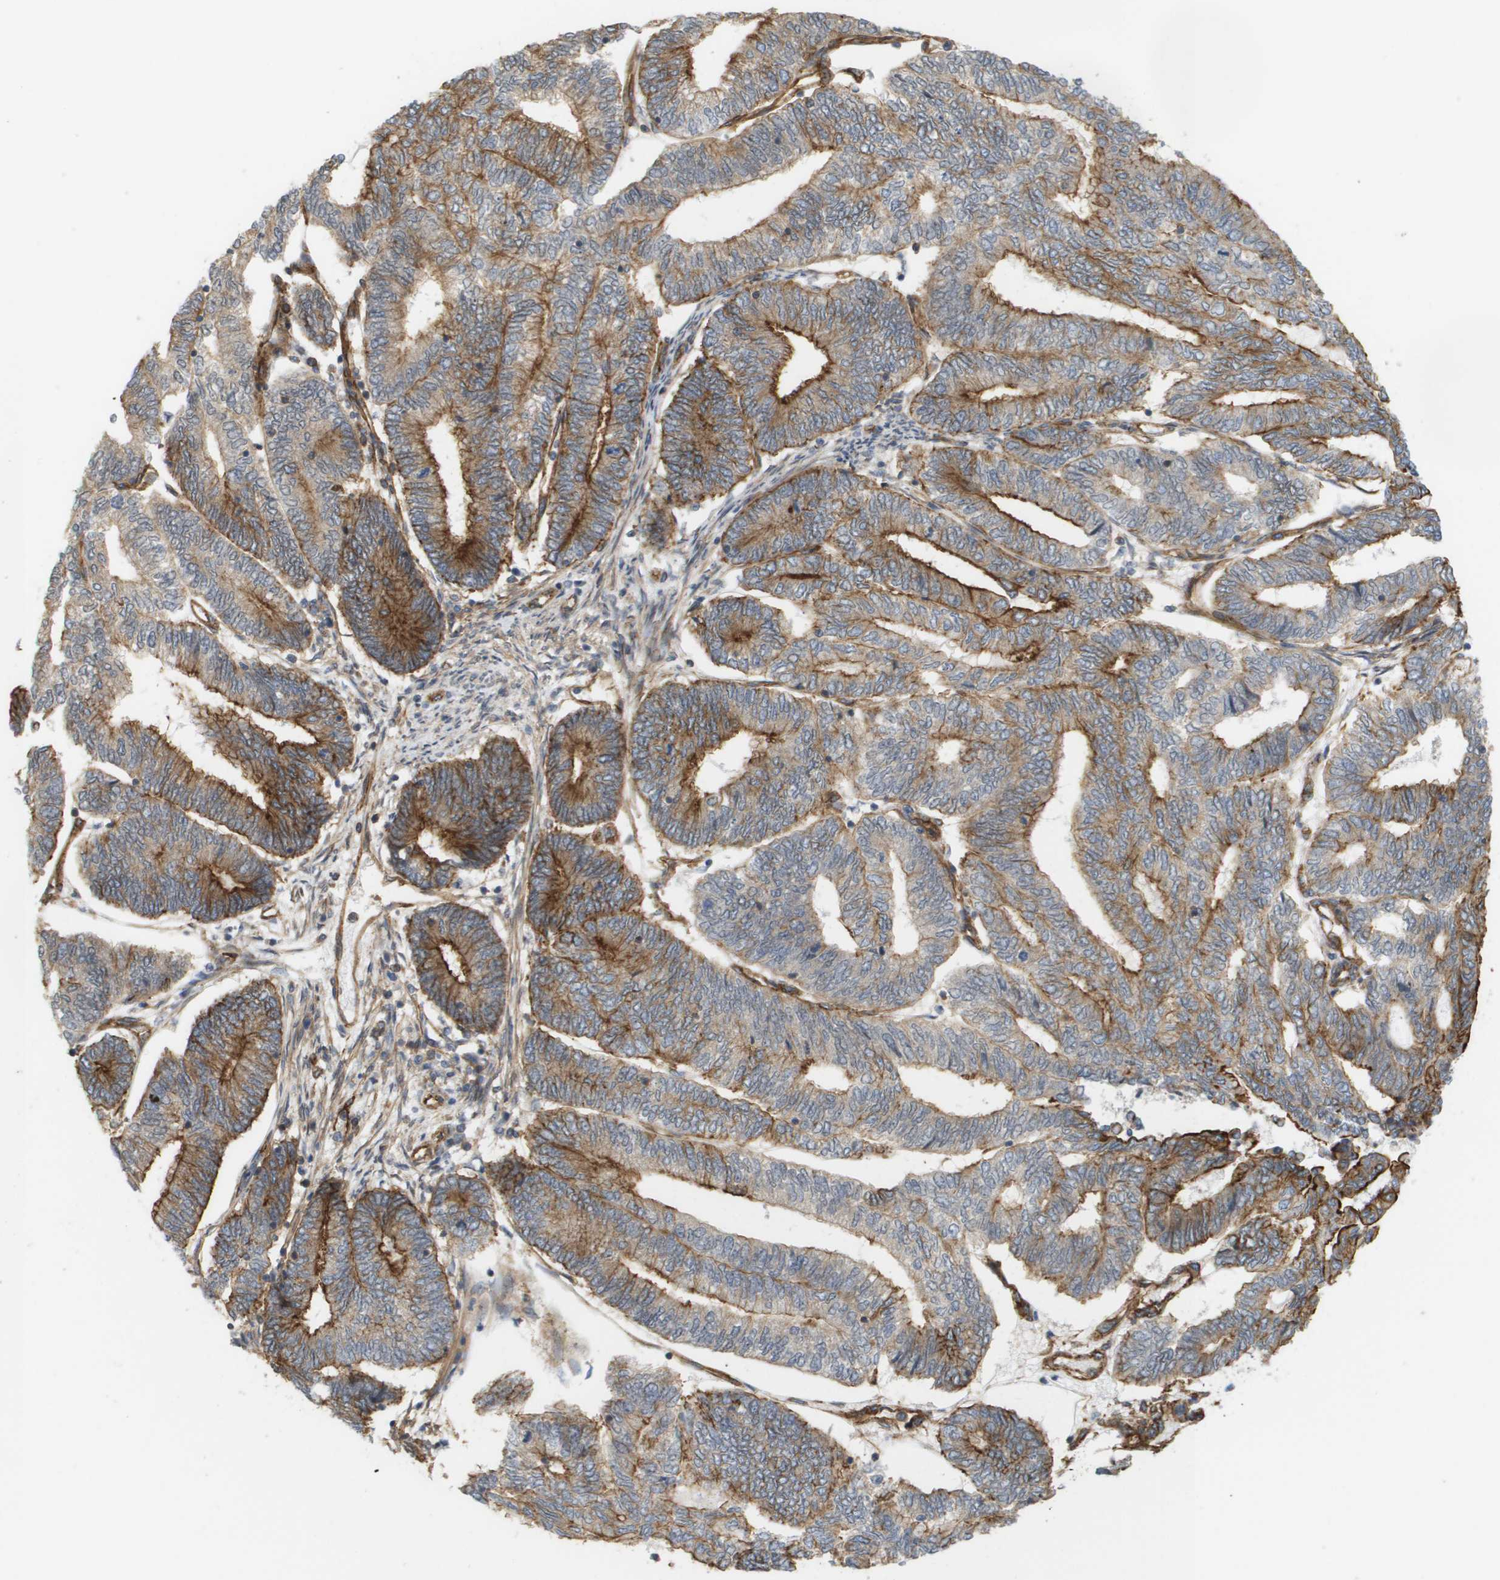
{"staining": {"intensity": "moderate", "quantity": ">75%", "location": "cytoplasmic/membranous"}, "tissue": "endometrial cancer", "cell_type": "Tumor cells", "image_type": "cancer", "snomed": [{"axis": "morphology", "description": "Adenocarcinoma, NOS"}, {"axis": "topography", "description": "Uterus"}, {"axis": "topography", "description": "Endometrium"}], "caption": "Adenocarcinoma (endometrial) was stained to show a protein in brown. There is medium levels of moderate cytoplasmic/membranous expression in approximately >75% of tumor cells. Using DAB (3,3'-diaminobenzidine) (brown) and hematoxylin (blue) stains, captured at high magnification using brightfield microscopy.", "gene": "SGMS2", "patient": {"sex": "female", "age": 70}}